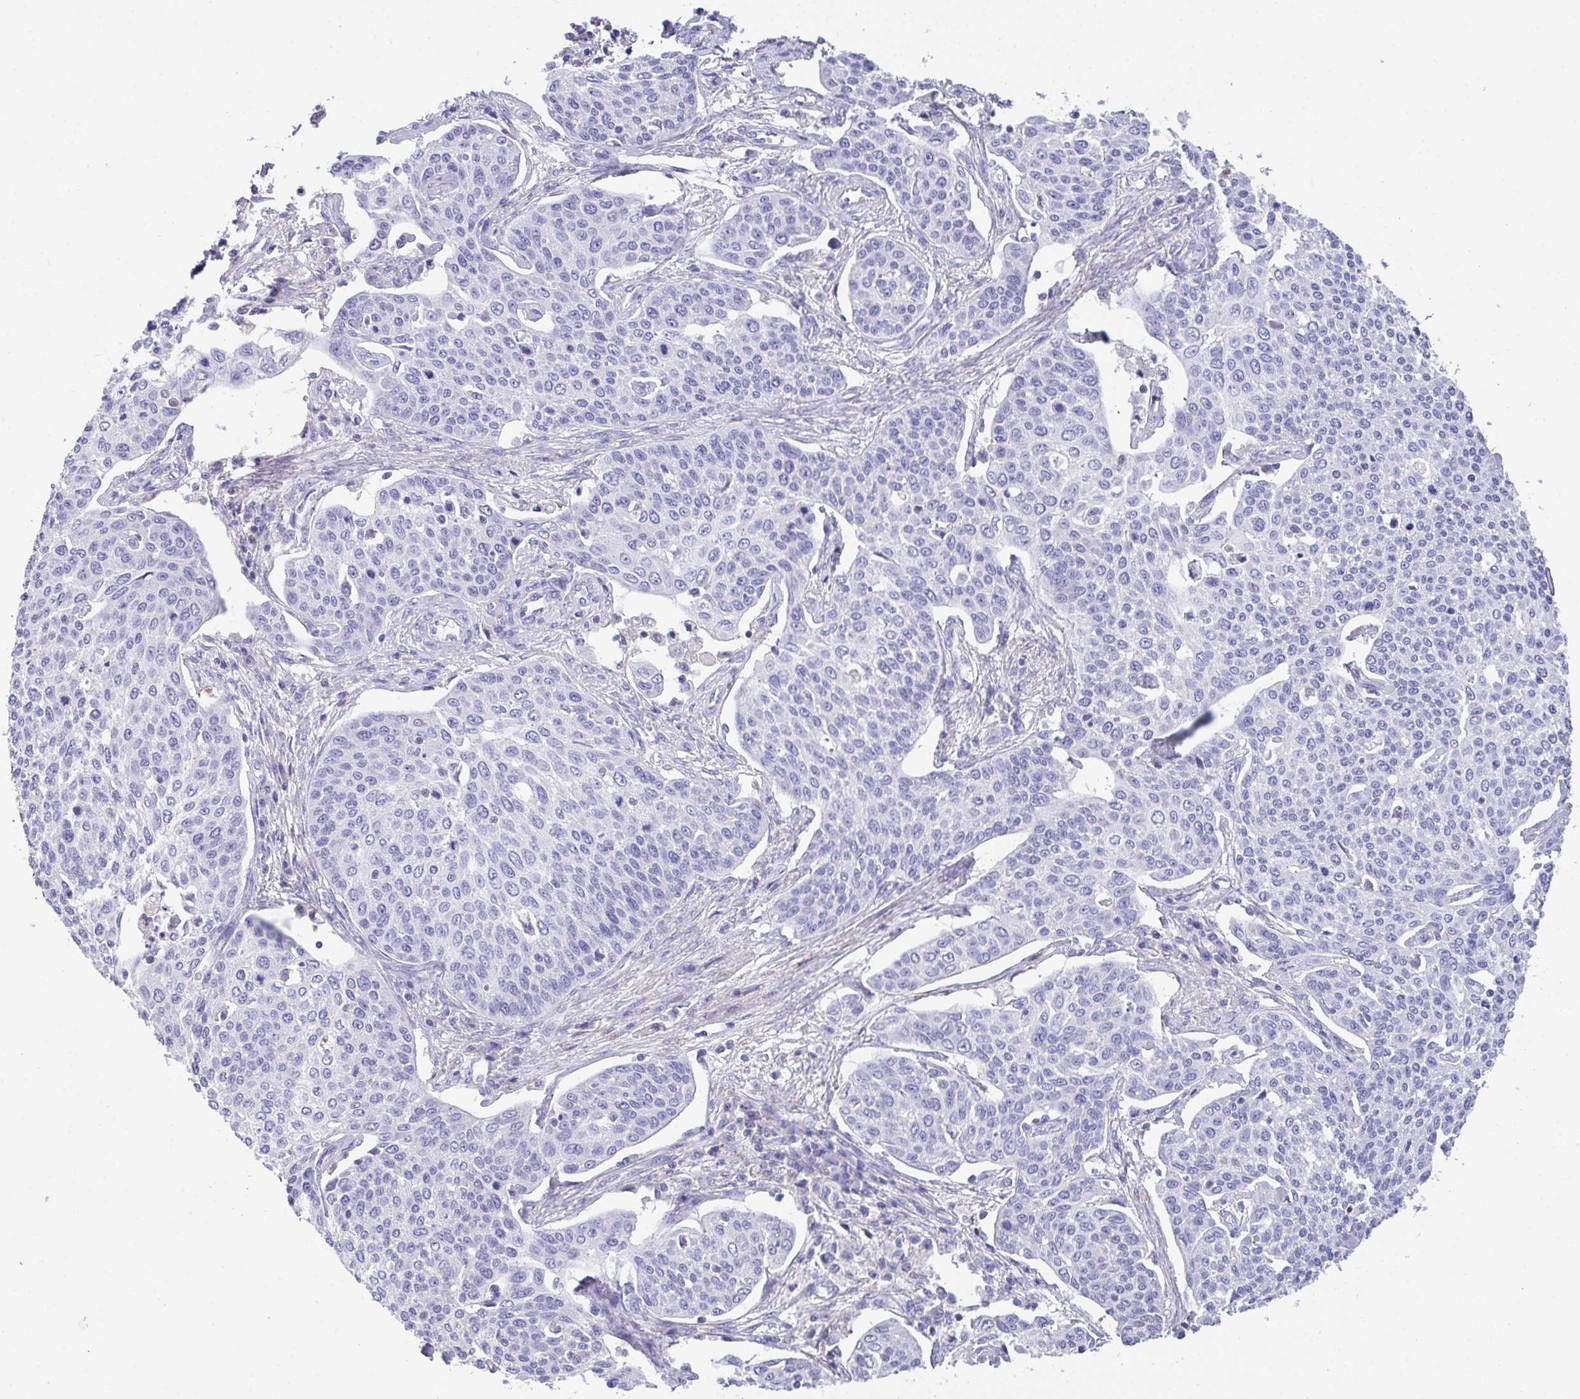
{"staining": {"intensity": "negative", "quantity": "none", "location": "none"}, "tissue": "cervical cancer", "cell_type": "Tumor cells", "image_type": "cancer", "snomed": [{"axis": "morphology", "description": "Squamous cell carcinoma, NOS"}, {"axis": "topography", "description": "Cervix"}], "caption": "DAB (3,3'-diaminobenzidine) immunohistochemical staining of human cervical cancer (squamous cell carcinoma) shows no significant staining in tumor cells. (DAB immunohistochemistry (IHC), high magnification).", "gene": "CA10", "patient": {"sex": "female", "age": 34}}